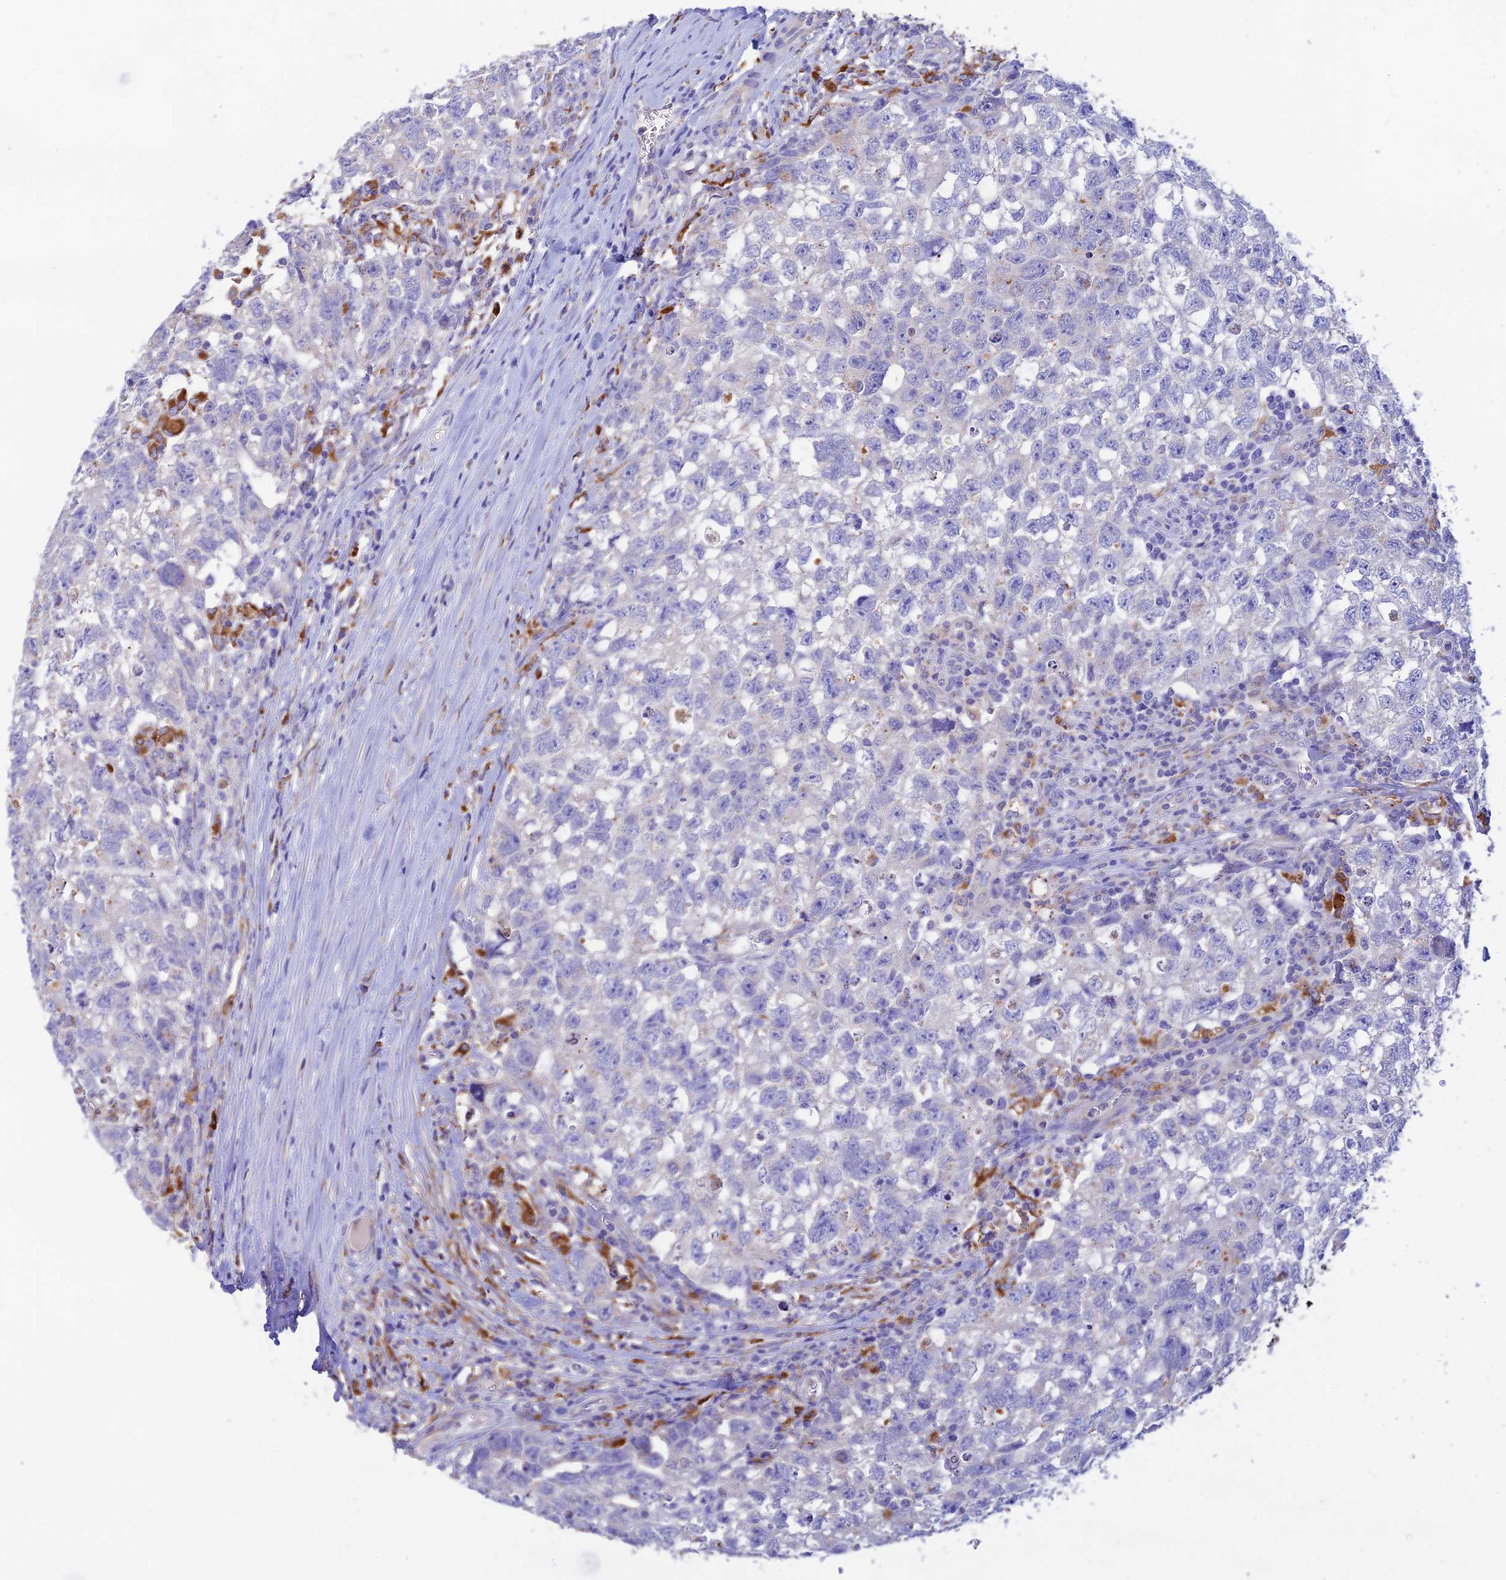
{"staining": {"intensity": "negative", "quantity": "none", "location": "none"}, "tissue": "testis cancer", "cell_type": "Tumor cells", "image_type": "cancer", "snomed": [{"axis": "morphology", "description": "Seminoma, NOS"}, {"axis": "morphology", "description": "Carcinoma, Embryonal, NOS"}, {"axis": "topography", "description": "Testis"}], "caption": "This is an IHC image of human testis embryonal carcinoma. There is no expression in tumor cells.", "gene": "VKORC1", "patient": {"sex": "male", "age": 29}}